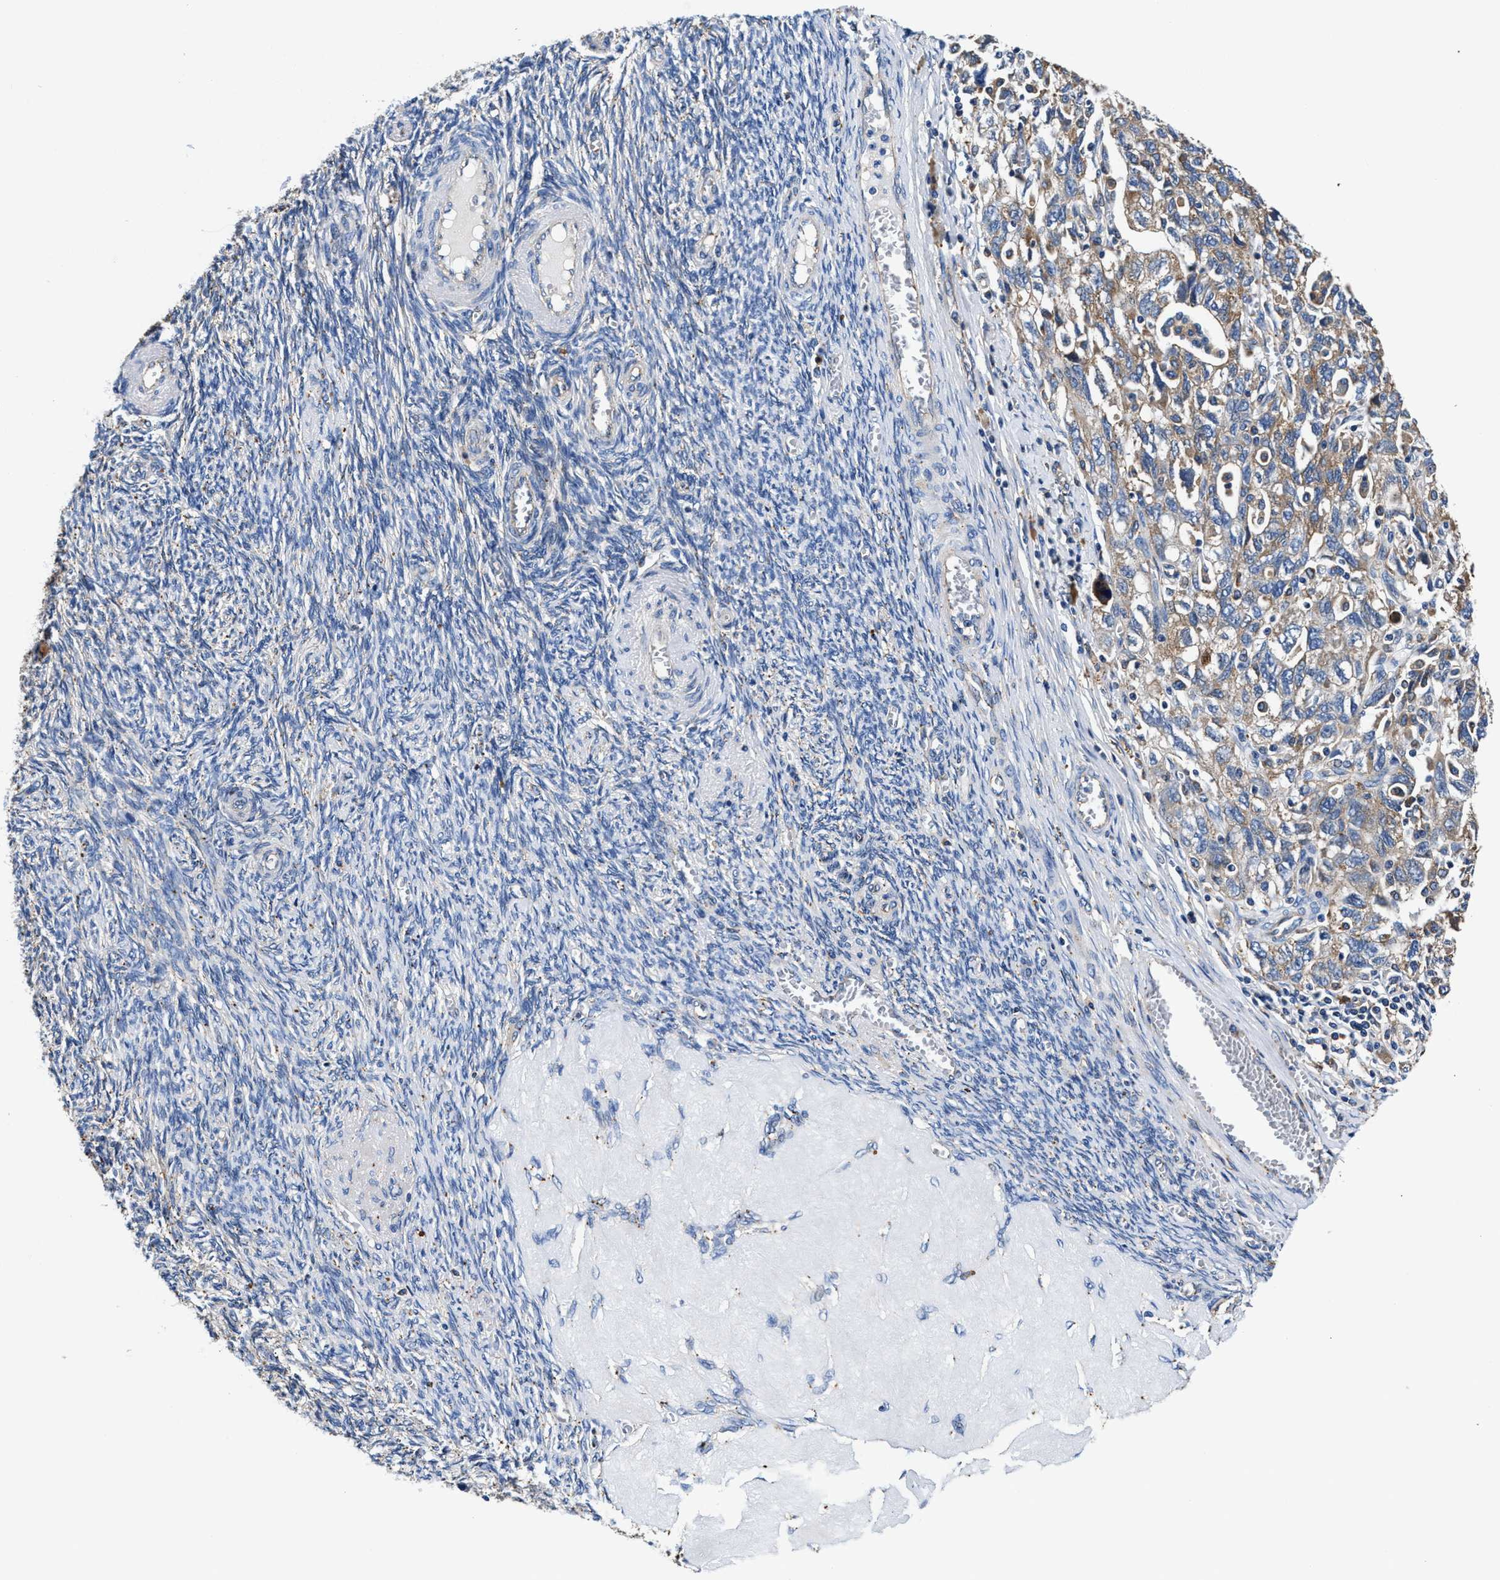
{"staining": {"intensity": "weak", "quantity": ">75%", "location": "cytoplasmic/membranous"}, "tissue": "ovarian cancer", "cell_type": "Tumor cells", "image_type": "cancer", "snomed": [{"axis": "morphology", "description": "Carcinoma, NOS"}, {"axis": "morphology", "description": "Cystadenocarcinoma, serous, NOS"}, {"axis": "topography", "description": "Ovary"}], "caption": "Serous cystadenocarcinoma (ovarian) stained with a protein marker reveals weak staining in tumor cells.", "gene": "PPP1R9B", "patient": {"sex": "female", "age": 69}}